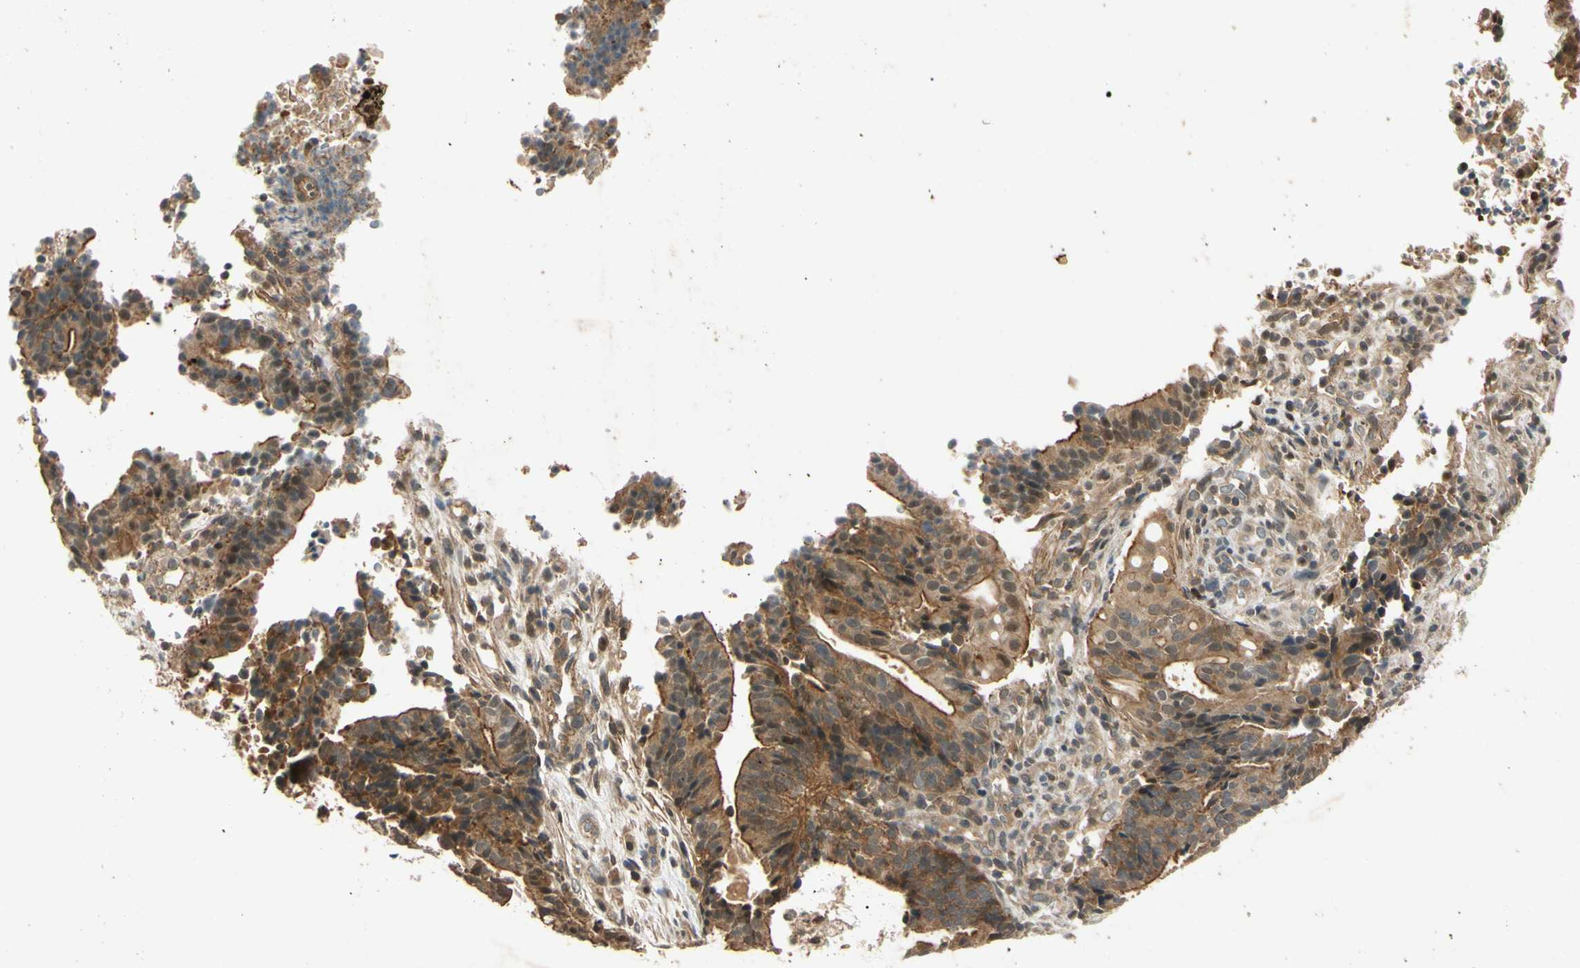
{"staining": {"intensity": "strong", "quantity": ">75%", "location": "cytoplasmic/membranous"}, "tissue": "endometrial cancer", "cell_type": "Tumor cells", "image_type": "cancer", "snomed": [{"axis": "morphology", "description": "Adenocarcinoma, NOS"}, {"axis": "topography", "description": "Uterus"}], "caption": "The image shows staining of endometrial cancer, revealing strong cytoplasmic/membranous protein staining (brown color) within tumor cells. Immunohistochemistry (ihc) stains the protein in brown and the nuclei are stained blue.", "gene": "EPHA8", "patient": {"sex": "female", "age": 83}}